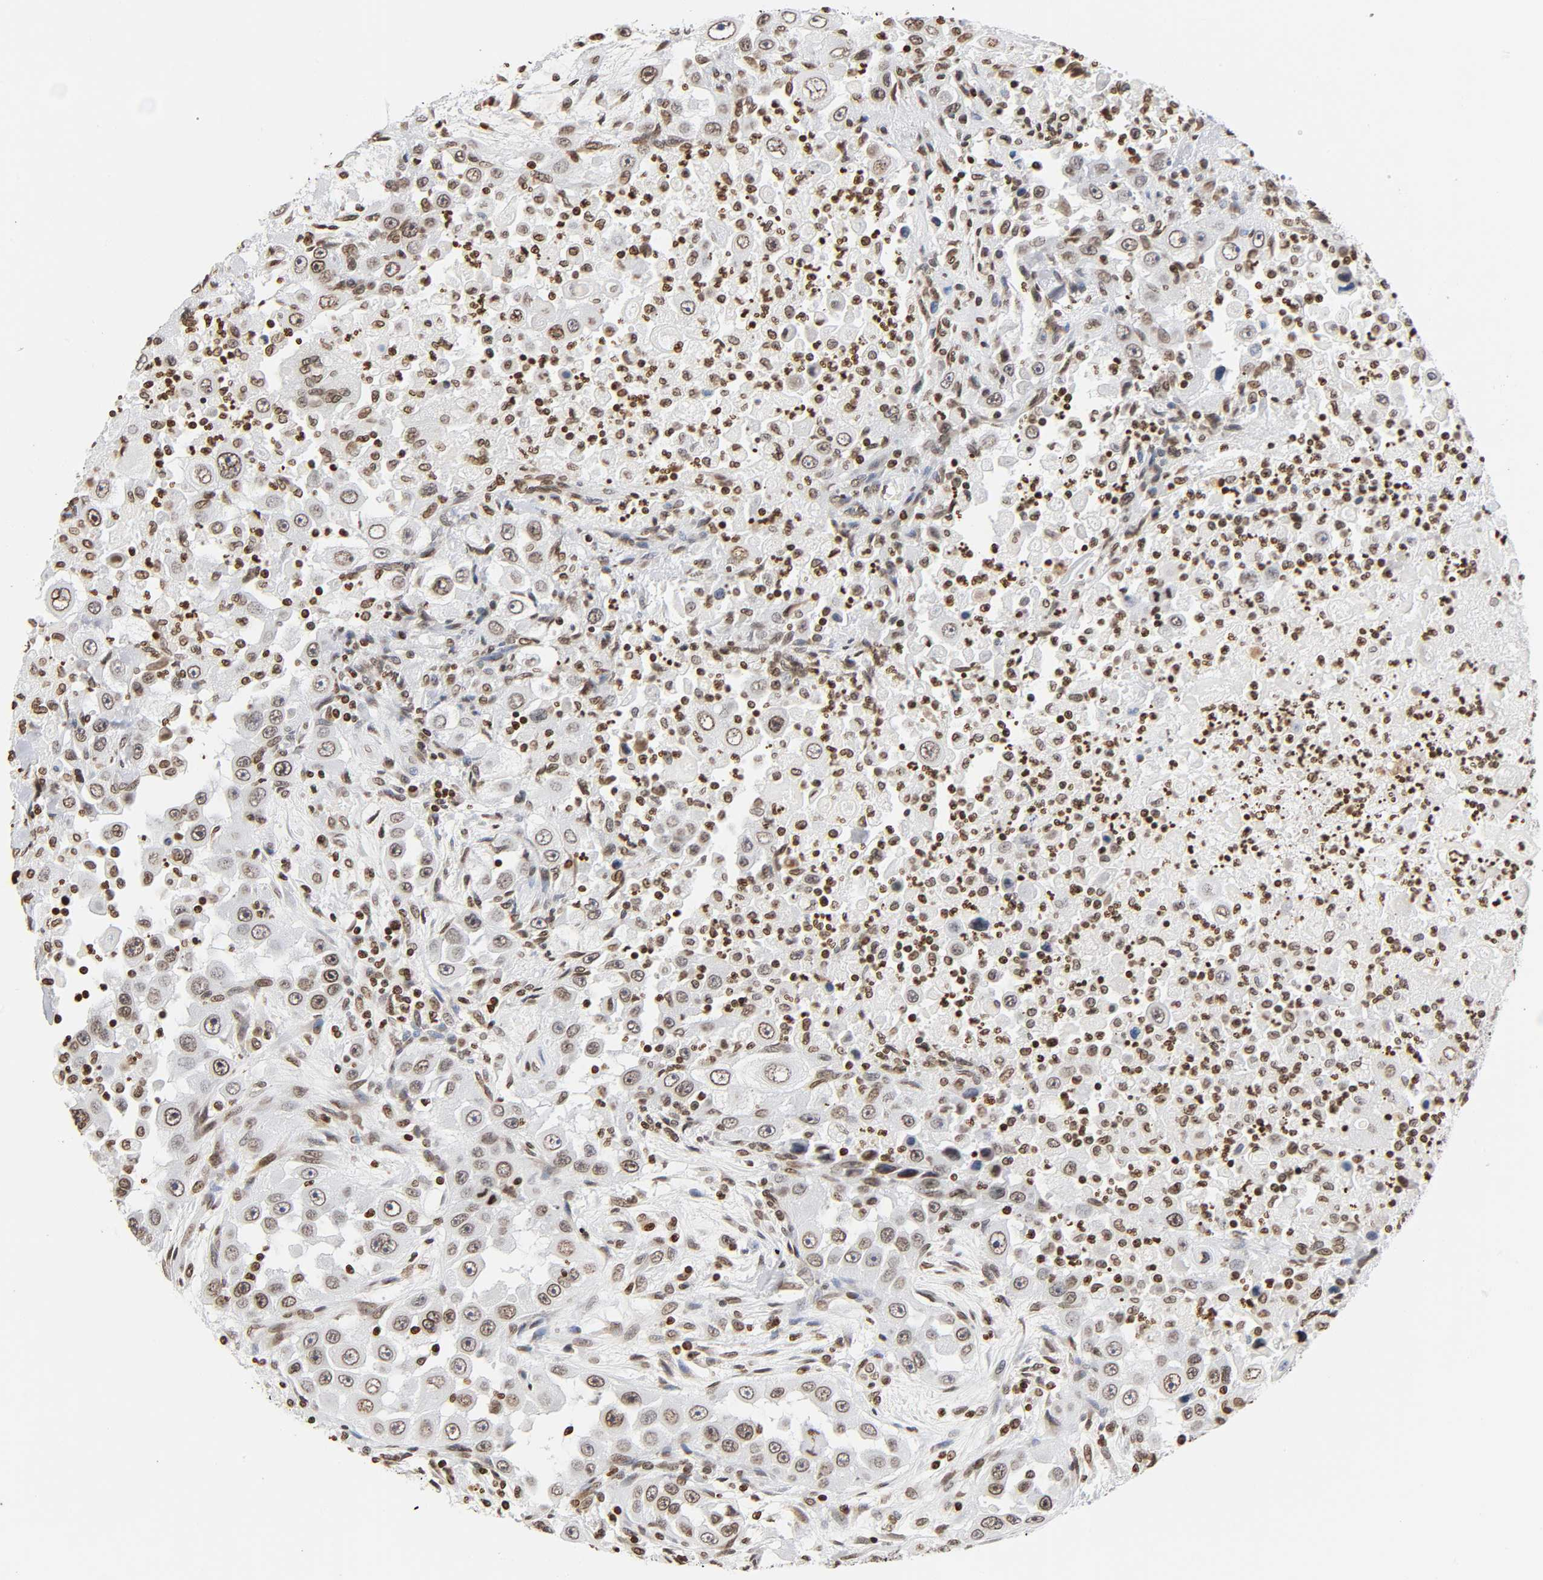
{"staining": {"intensity": "moderate", "quantity": ">75%", "location": "nuclear"}, "tissue": "head and neck cancer", "cell_type": "Tumor cells", "image_type": "cancer", "snomed": [{"axis": "morphology", "description": "Carcinoma, NOS"}, {"axis": "topography", "description": "Head-Neck"}], "caption": "Protein positivity by IHC exhibits moderate nuclear positivity in about >75% of tumor cells in carcinoma (head and neck).", "gene": "HOXA6", "patient": {"sex": "male", "age": 87}}